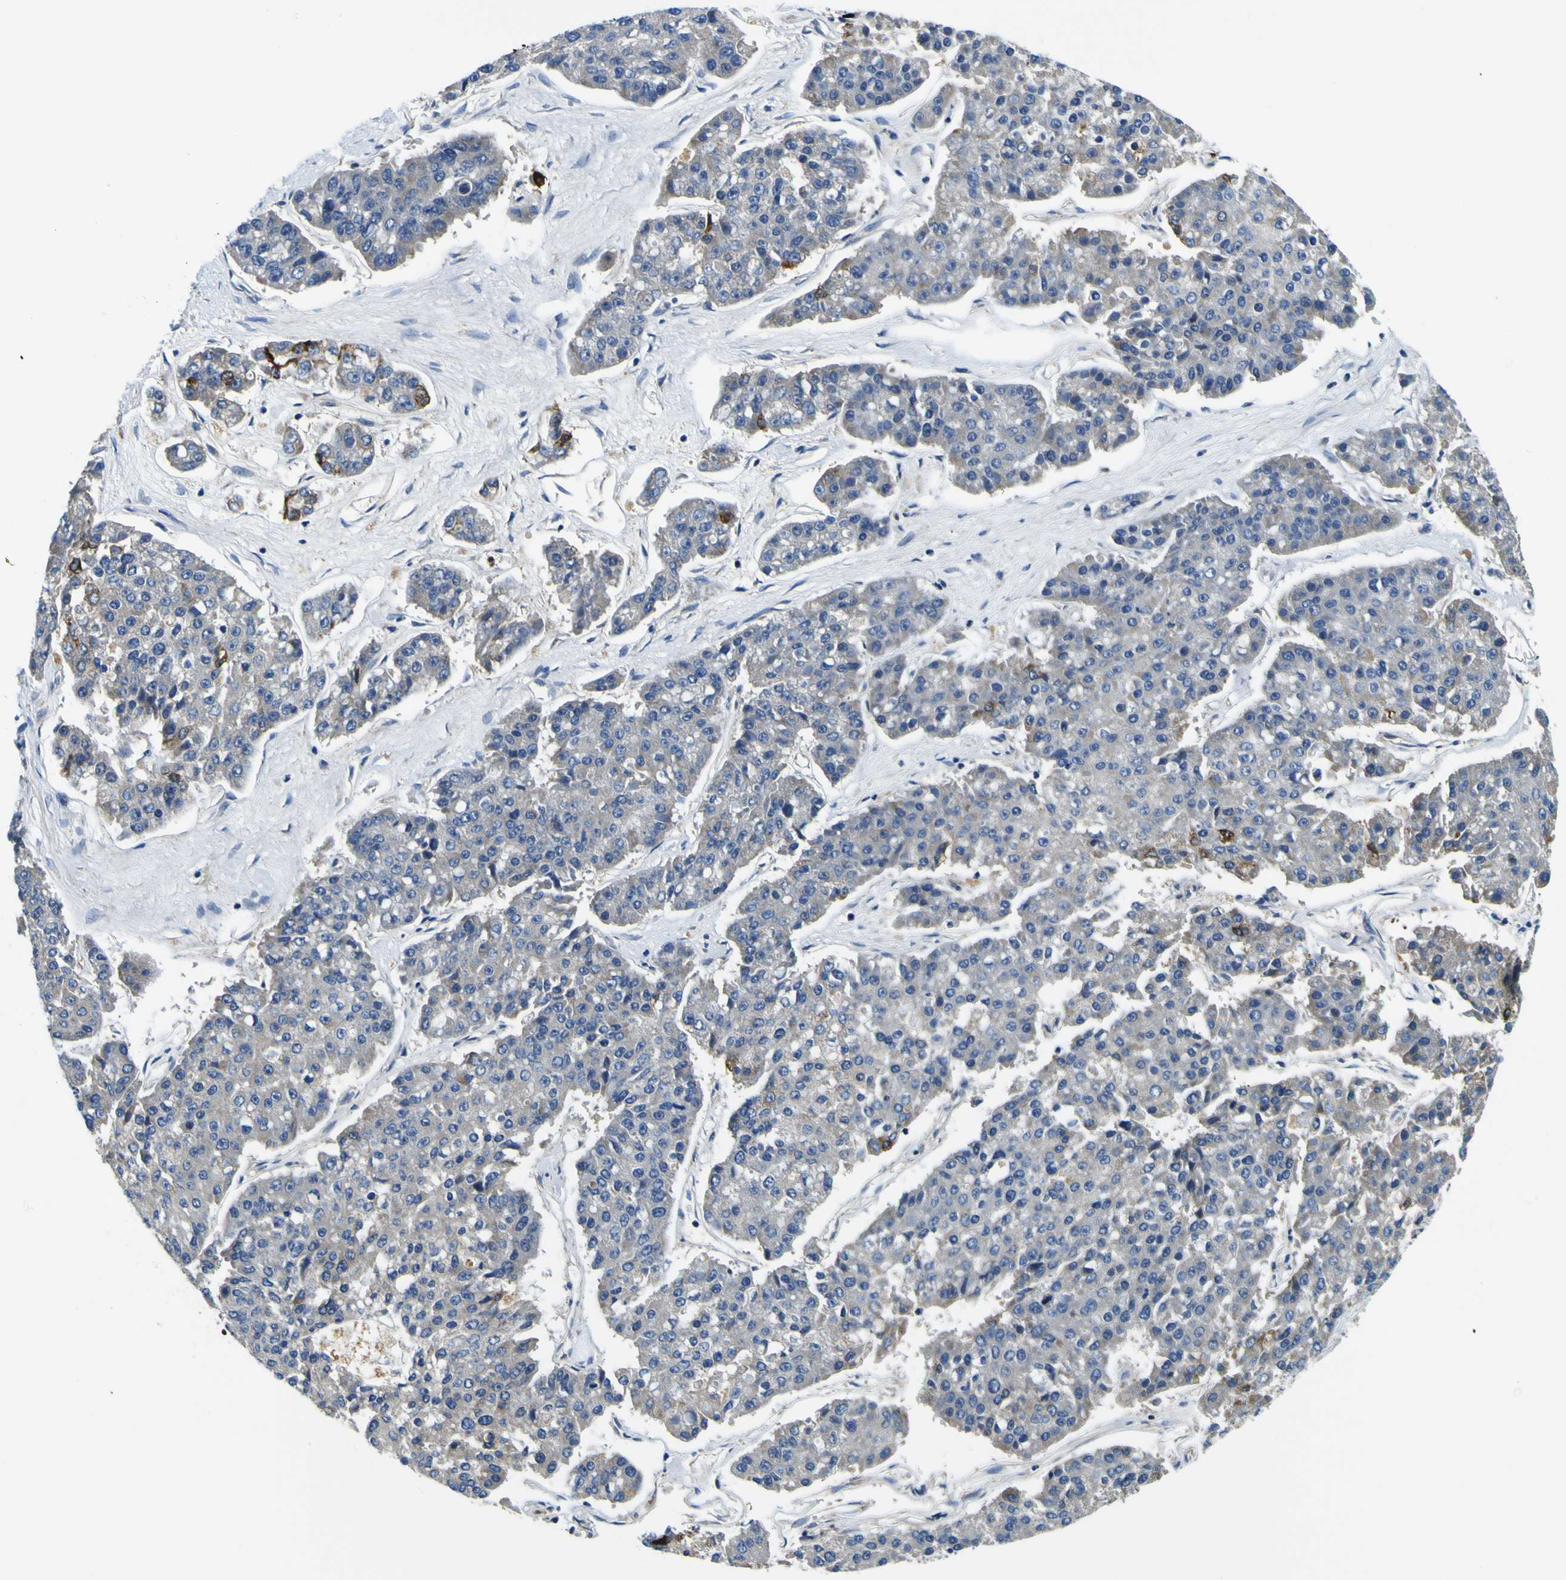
{"staining": {"intensity": "strong", "quantity": "<25%", "location": "cytoplasmic/membranous"}, "tissue": "pancreatic cancer", "cell_type": "Tumor cells", "image_type": "cancer", "snomed": [{"axis": "morphology", "description": "Adenocarcinoma, NOS"}, {"axis": "topography", "description": "Pancreas"}], "caption": "DAB (3,3'-diaminobenzidine) immunohistochemical staining of human pancreatic cancer (adenocarcinoma) demonstrates strong cytoplasmic/membranous protein positivity in approximately <25% of tumor cells.", "gene": "CLSTN1", "patient": {"sex": "male", "age": 50}}